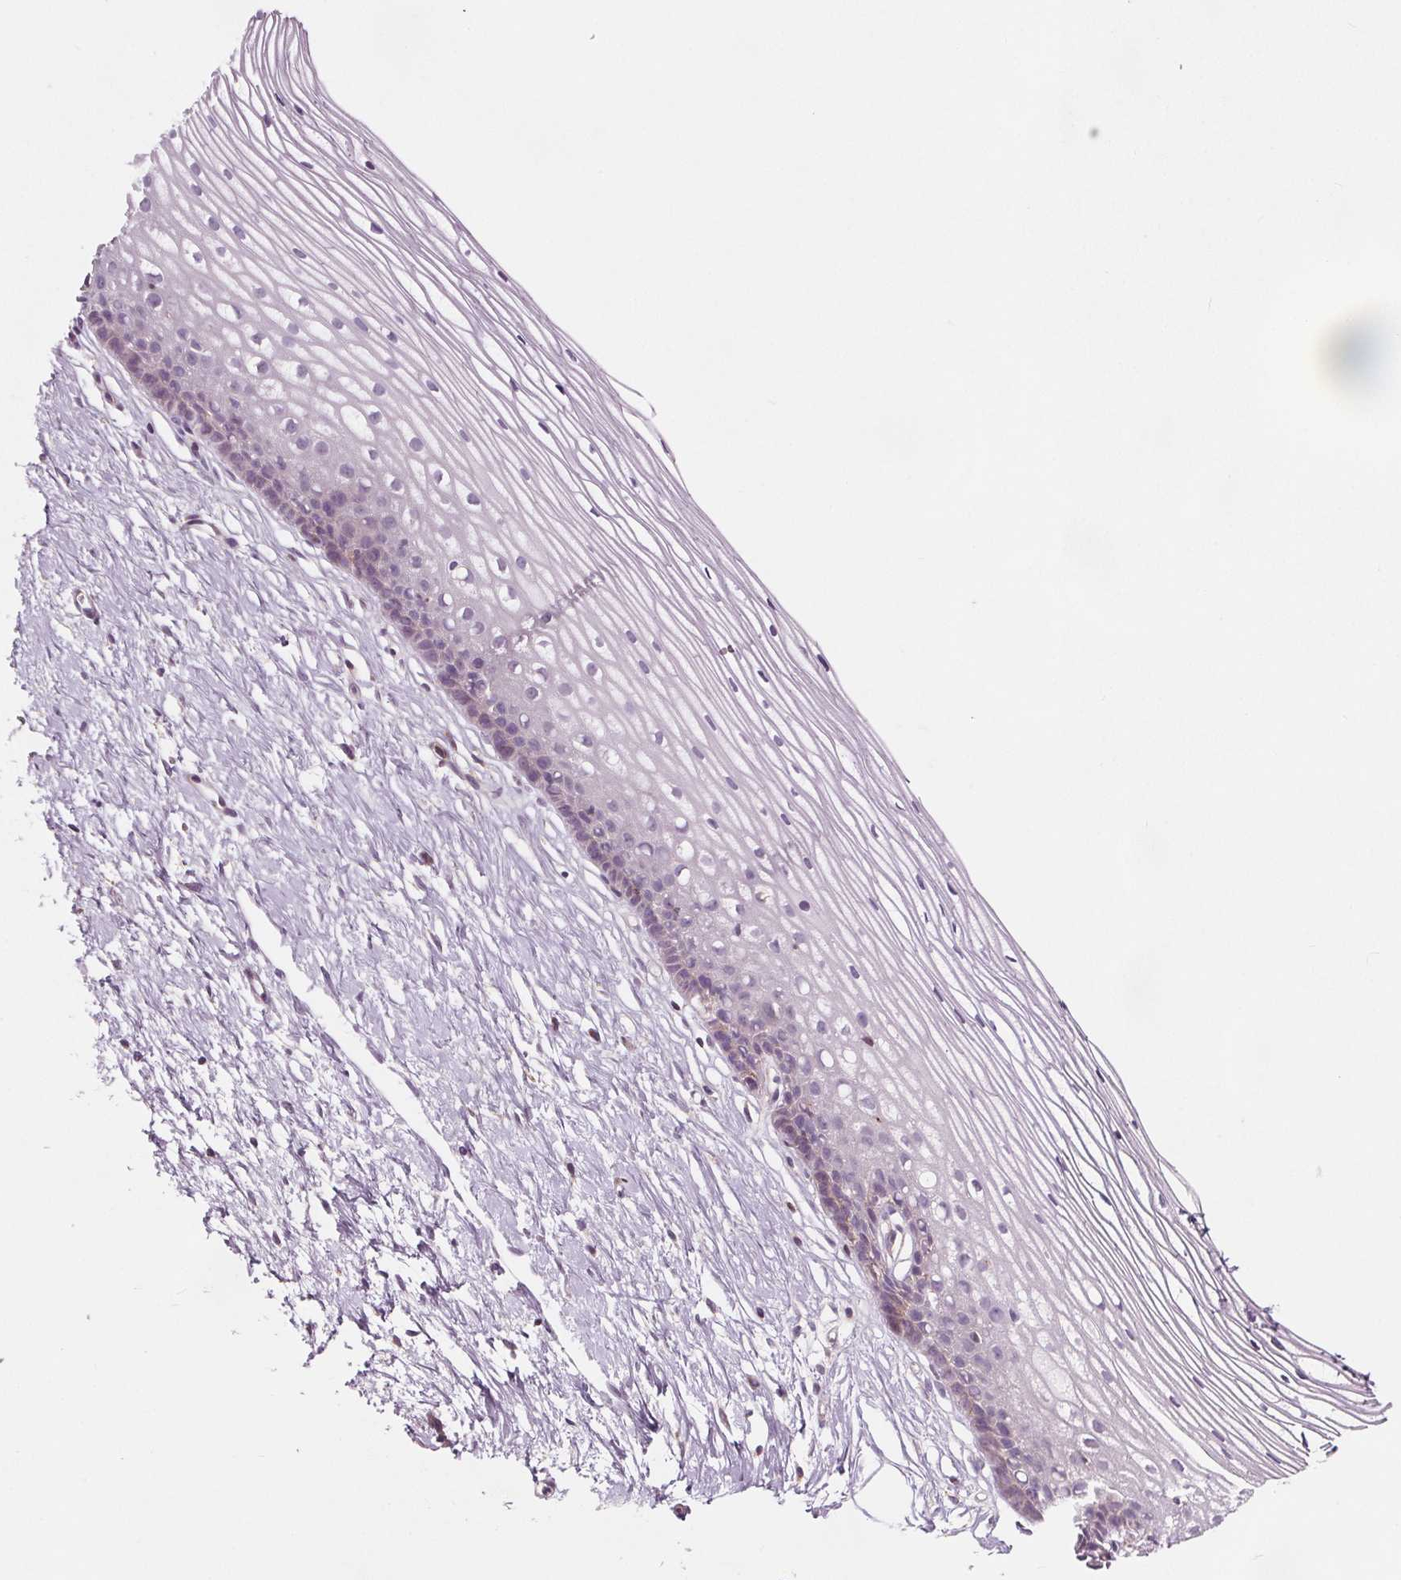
{"staining": {"intensity": "negative", "quantity": "none", "location": "none"}, "tissue": "cervix", "cell_type": "Glandular cells", "image_type": "normal", "snomed": [{"axis": "morphology", "description": "Normal tissue, NOS"}, {"axis": "topography", "description": "Cervix"}], "caption": "Immunohistochemical staining of unremarkable human cervix shows no significant staining in glandular cells. The staining is performed using DAB (3,3'-diaminobenzidine) brown chromogen with nuclei counter-stained in using hematoxylin.", "gene": "ADAM33", "patient": {"sex": "female", "age": 40}}